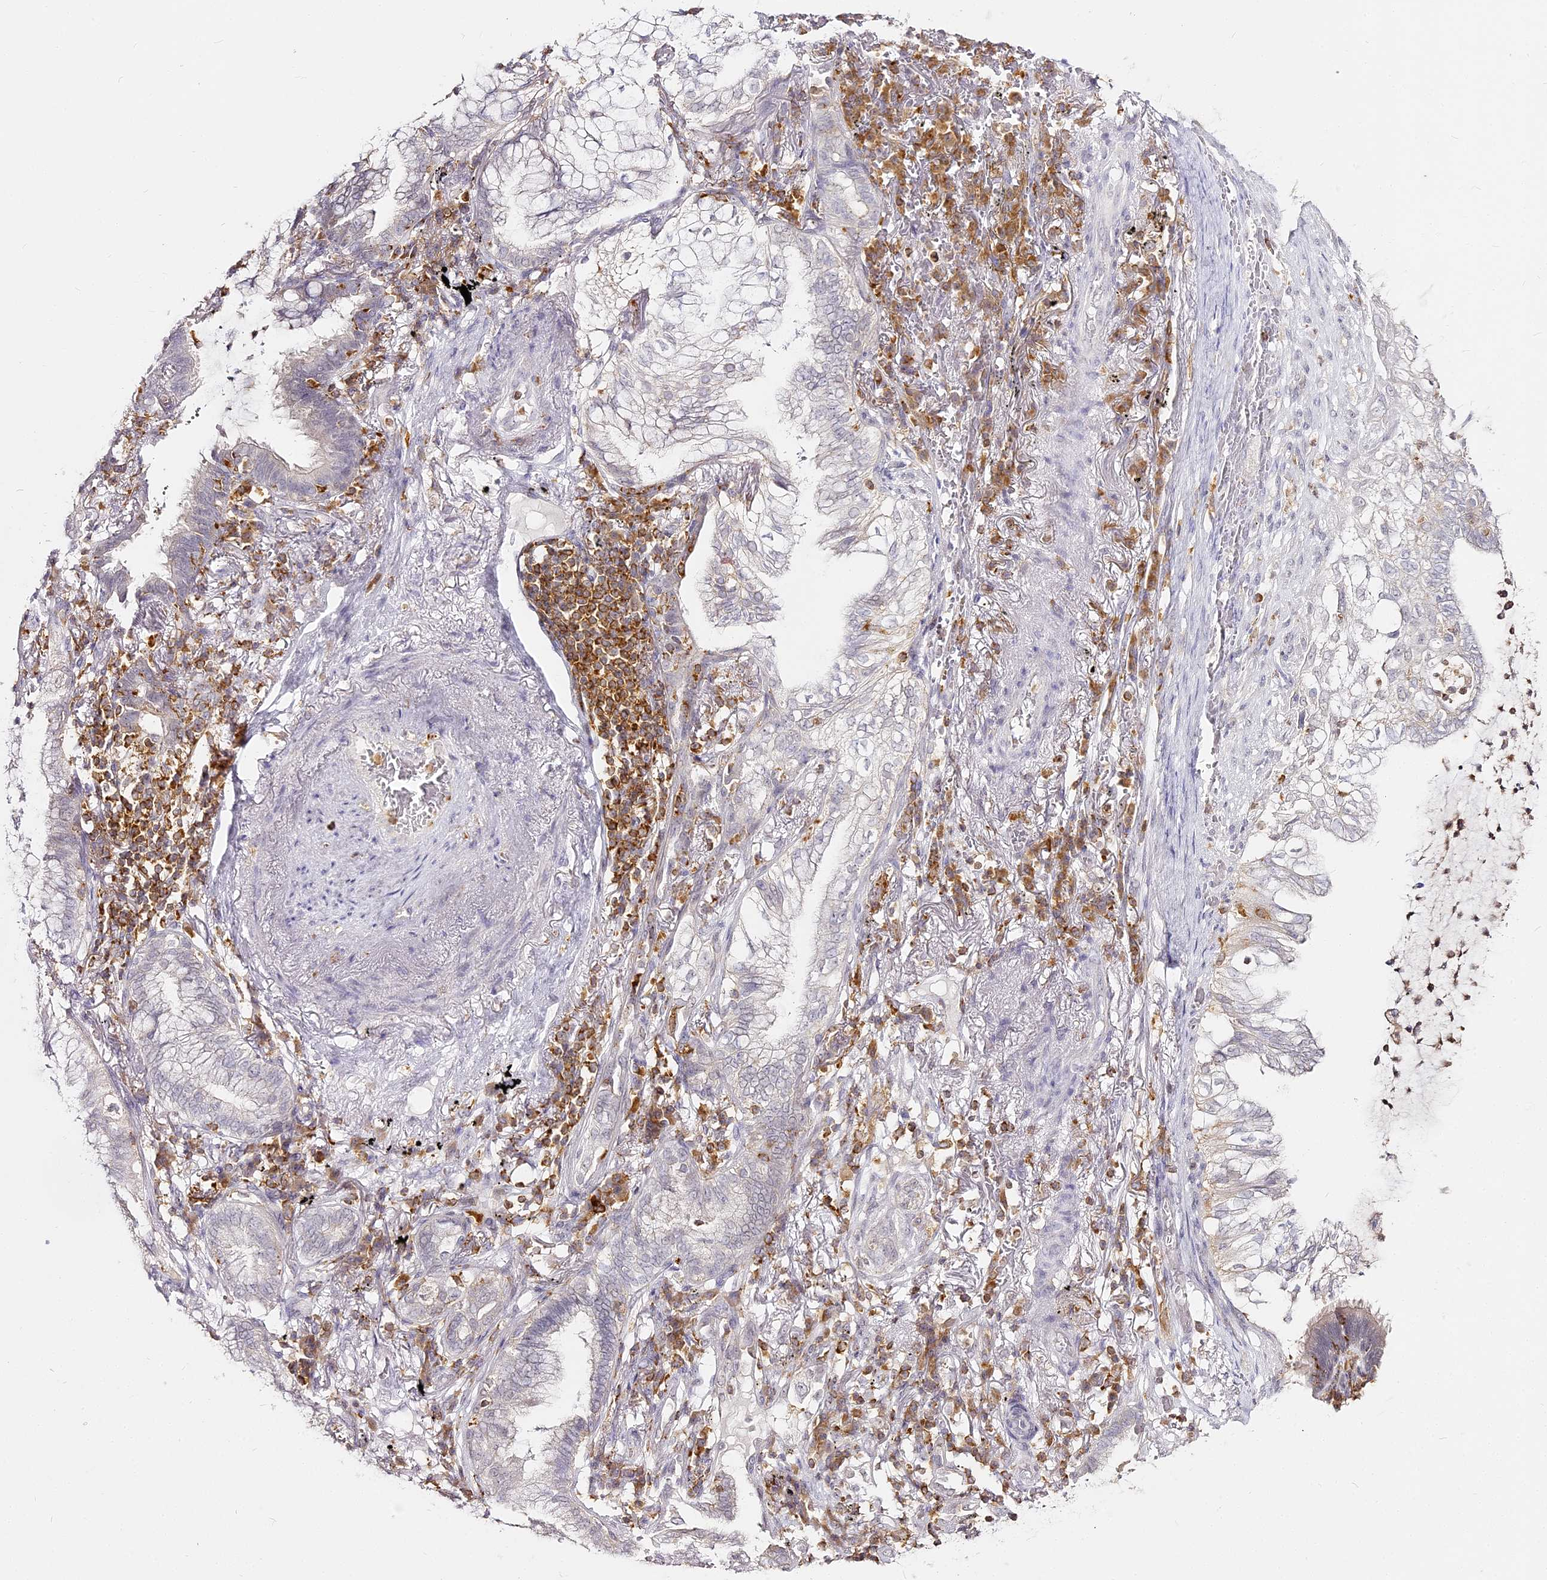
{"staining": {"intensity": "negative", "quantity": "none", "location": "none"}, "tissue": "lung cancer", "cell_type": "Tumor cells", "image_type": "cancer", "snomed": [{"axis": "morphology", "description": "Adenocarcinoma, NOS"}, {"axis": "topography", "description": "Lung"}], "caption": "A photomicrograph of human lung cancer is negative for staining in tumor cells.", "gene": "DOCK2", "patient": {"sex": "female", "age": 70}}